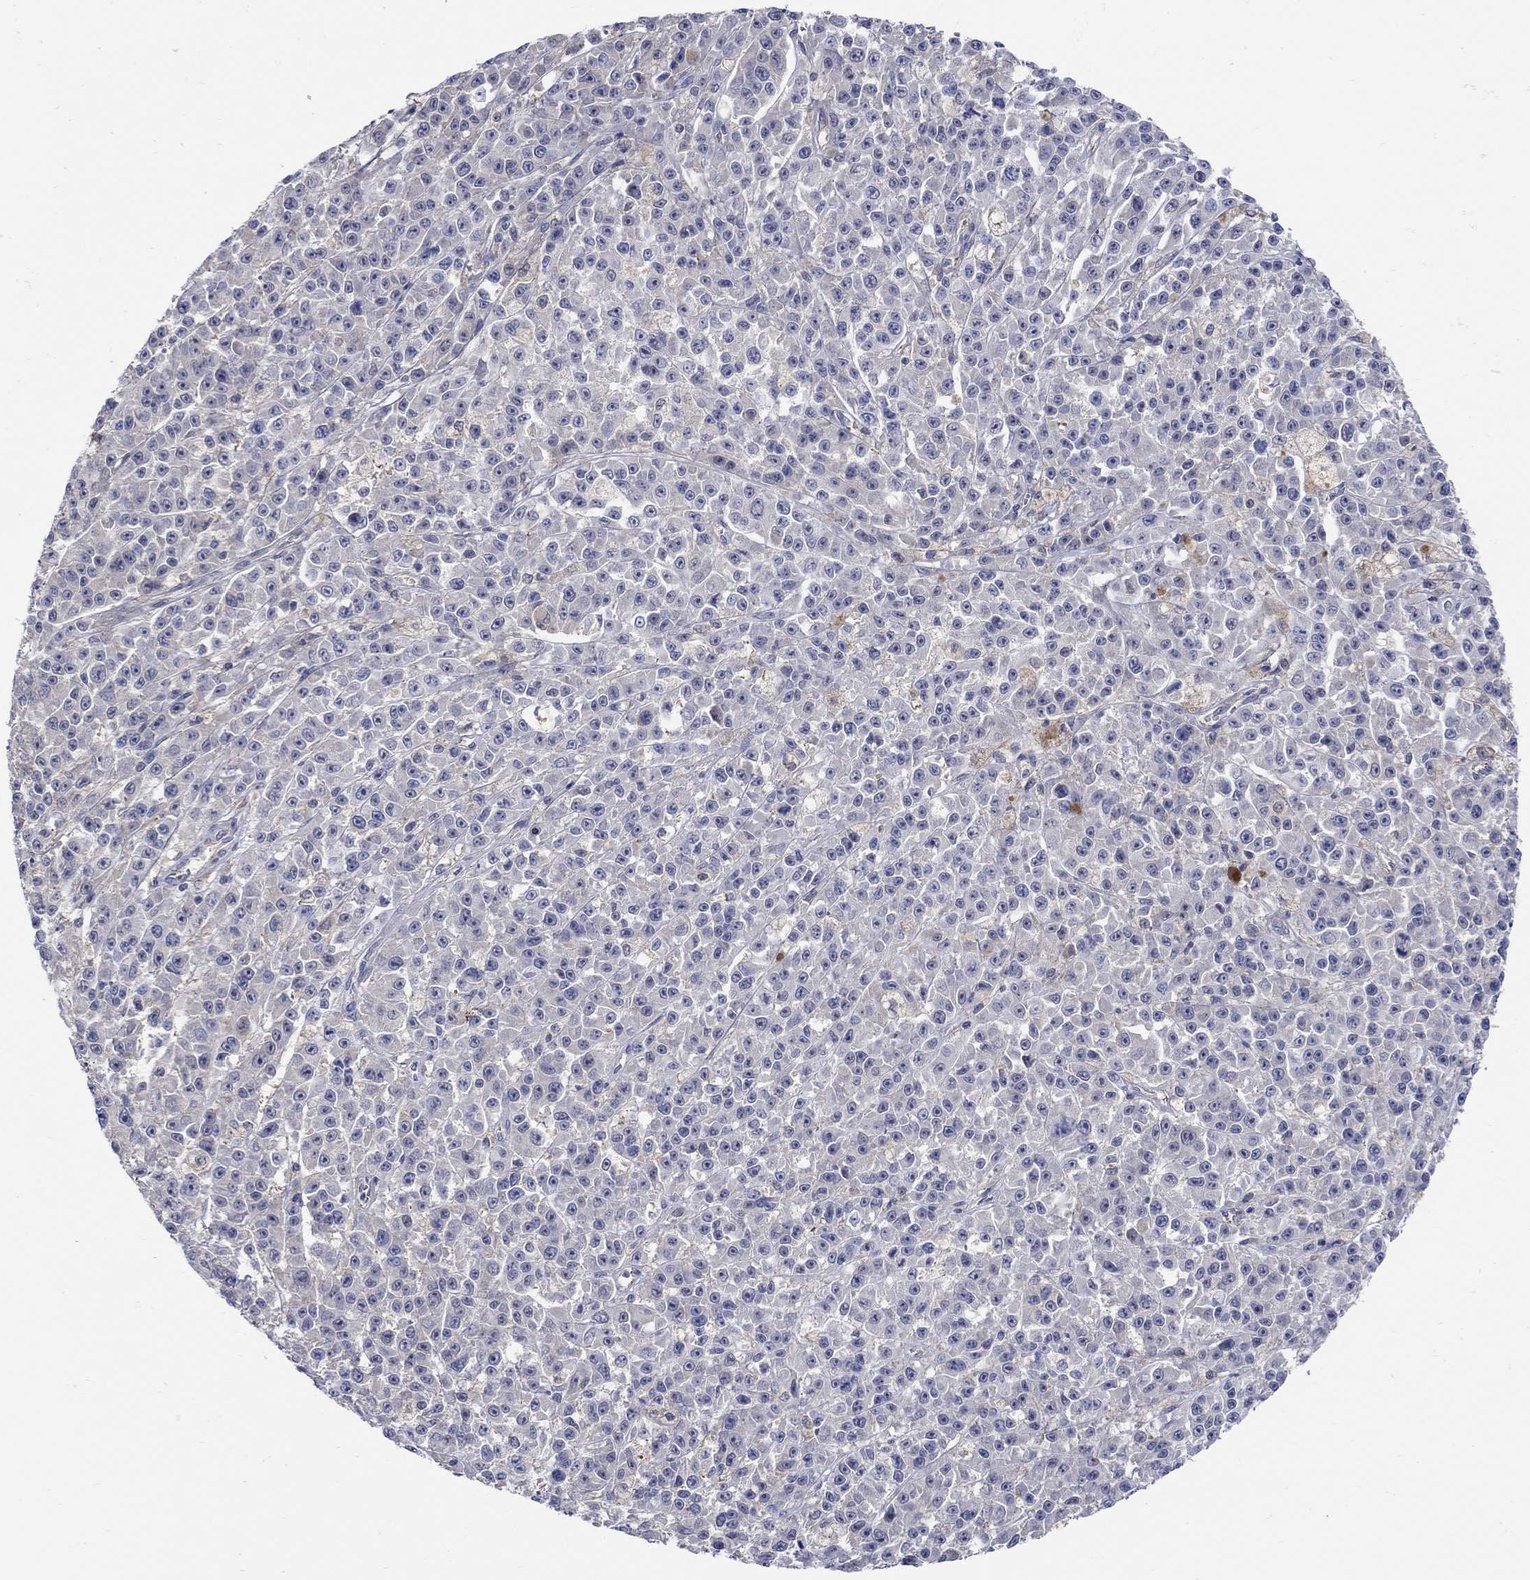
{"staining": {"intensity": "negative", "quantity": "none", "location": "none"}, "tissue": "melanoma", "cell_type": "Tumor cells", "image_type": "cancer", "snomed": [{"axis": "morphology", "description": "Malignant melanoma, NOS"}, {"axis": "topography", "description": "Skin"}], "caption": "Tumor cells are negative for protein expression in human malignant melanoma.", "gene": "TEKT3", "patient": {"sex": "female", "age": 58}}